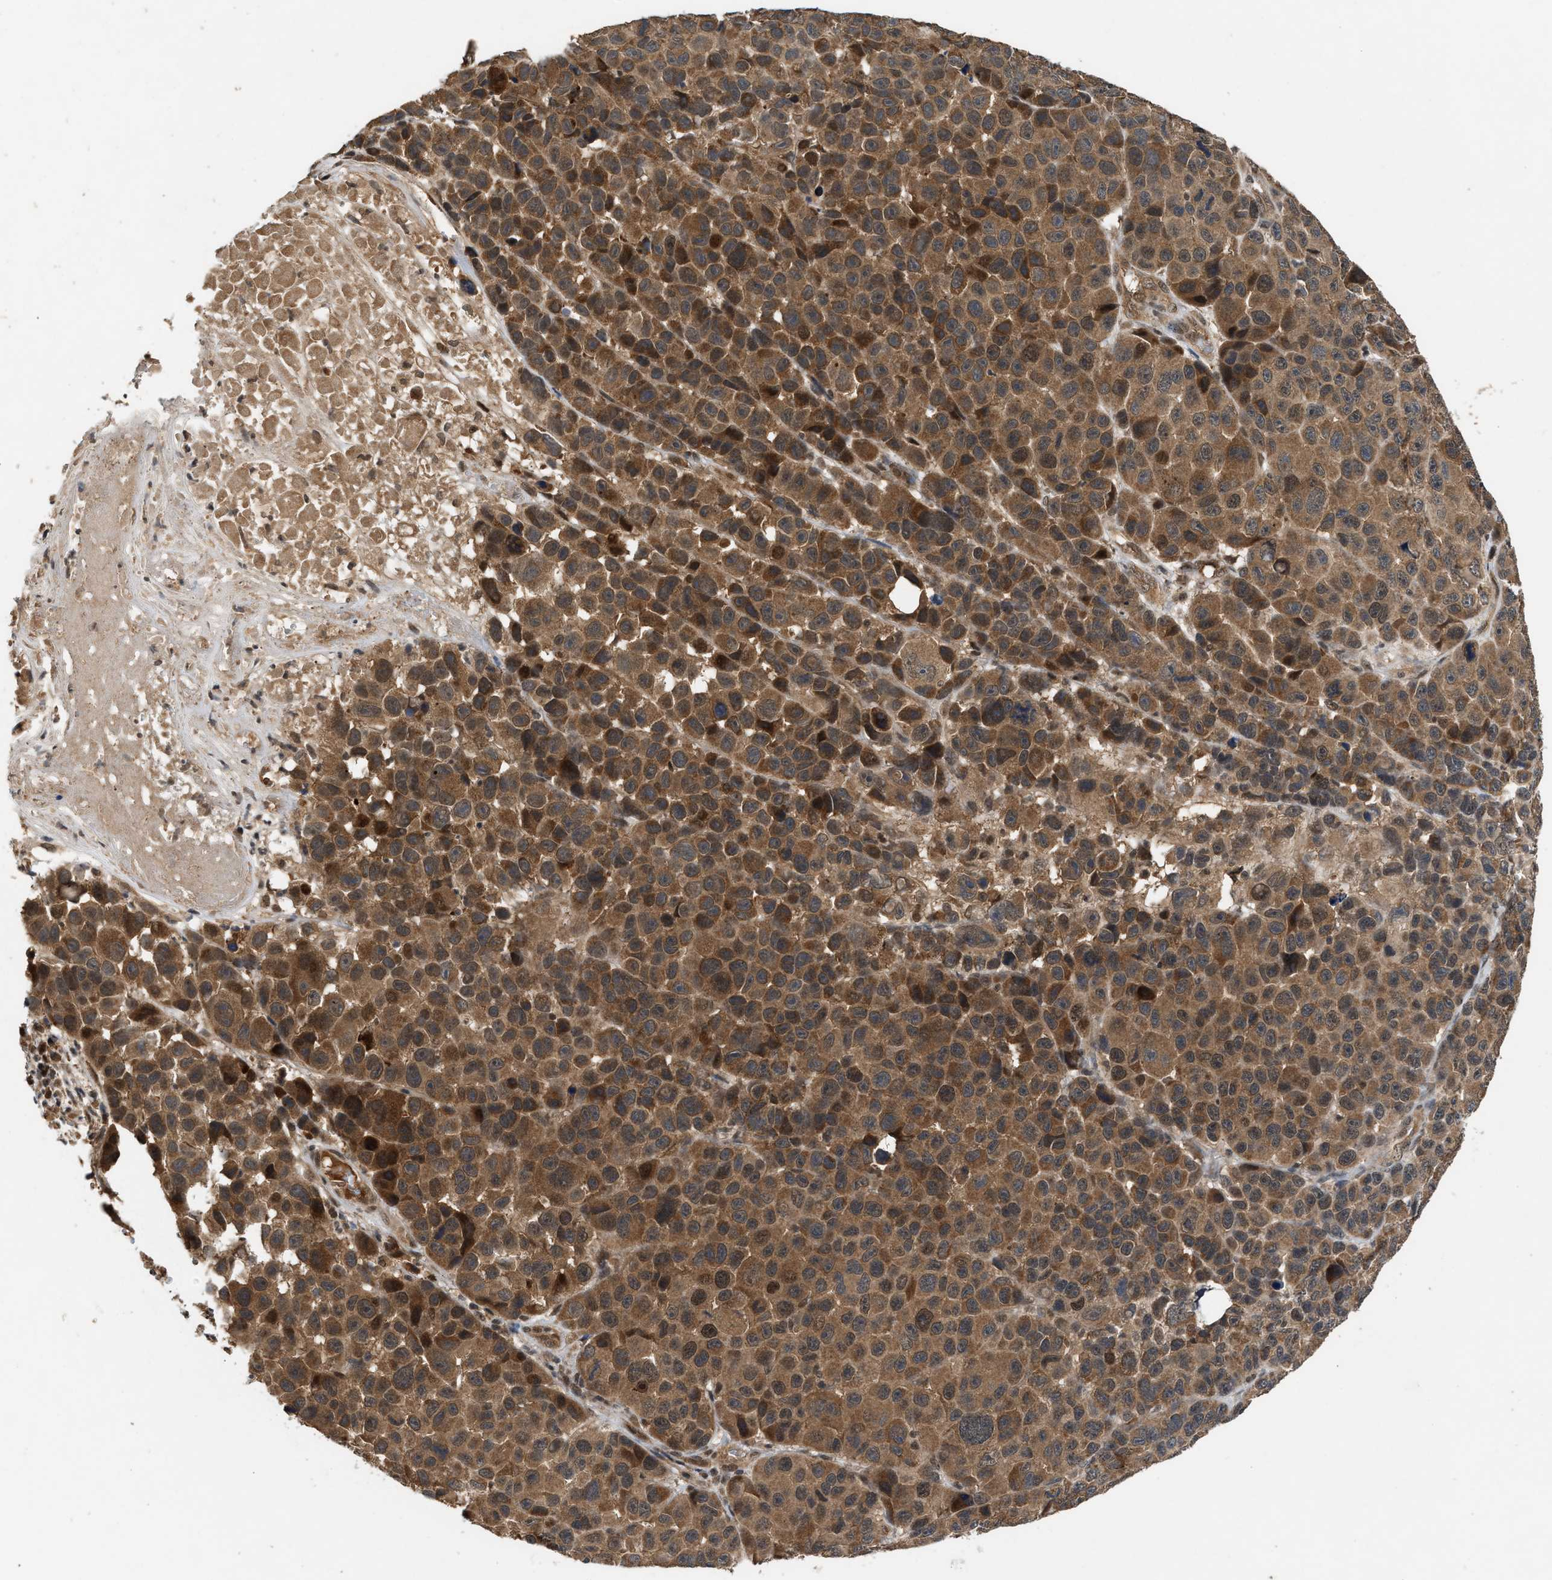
{"staining": {"intensity": "moderate", "quantity": ">75%", "location": "cytoplasmic/membranous,nuclear"}, "tissue": "melanoma", "cell_type": "Tumor cells", "image_type": "cancer", "snomed": [{"axis": "morphology", "description": "Malignant melanoma, NOS"}, {"axis": "topography", "description": "Skin"}], "caption": "A photomicrograph showing moderate cytoplasmic/membranous and nuclear positivity in about >75% of tumor cells in malignant melanoma, as visualized by brown immunohistochemical staining.", "gene": "RUSC2", "patient": {"sex": "male", "age": 53}}